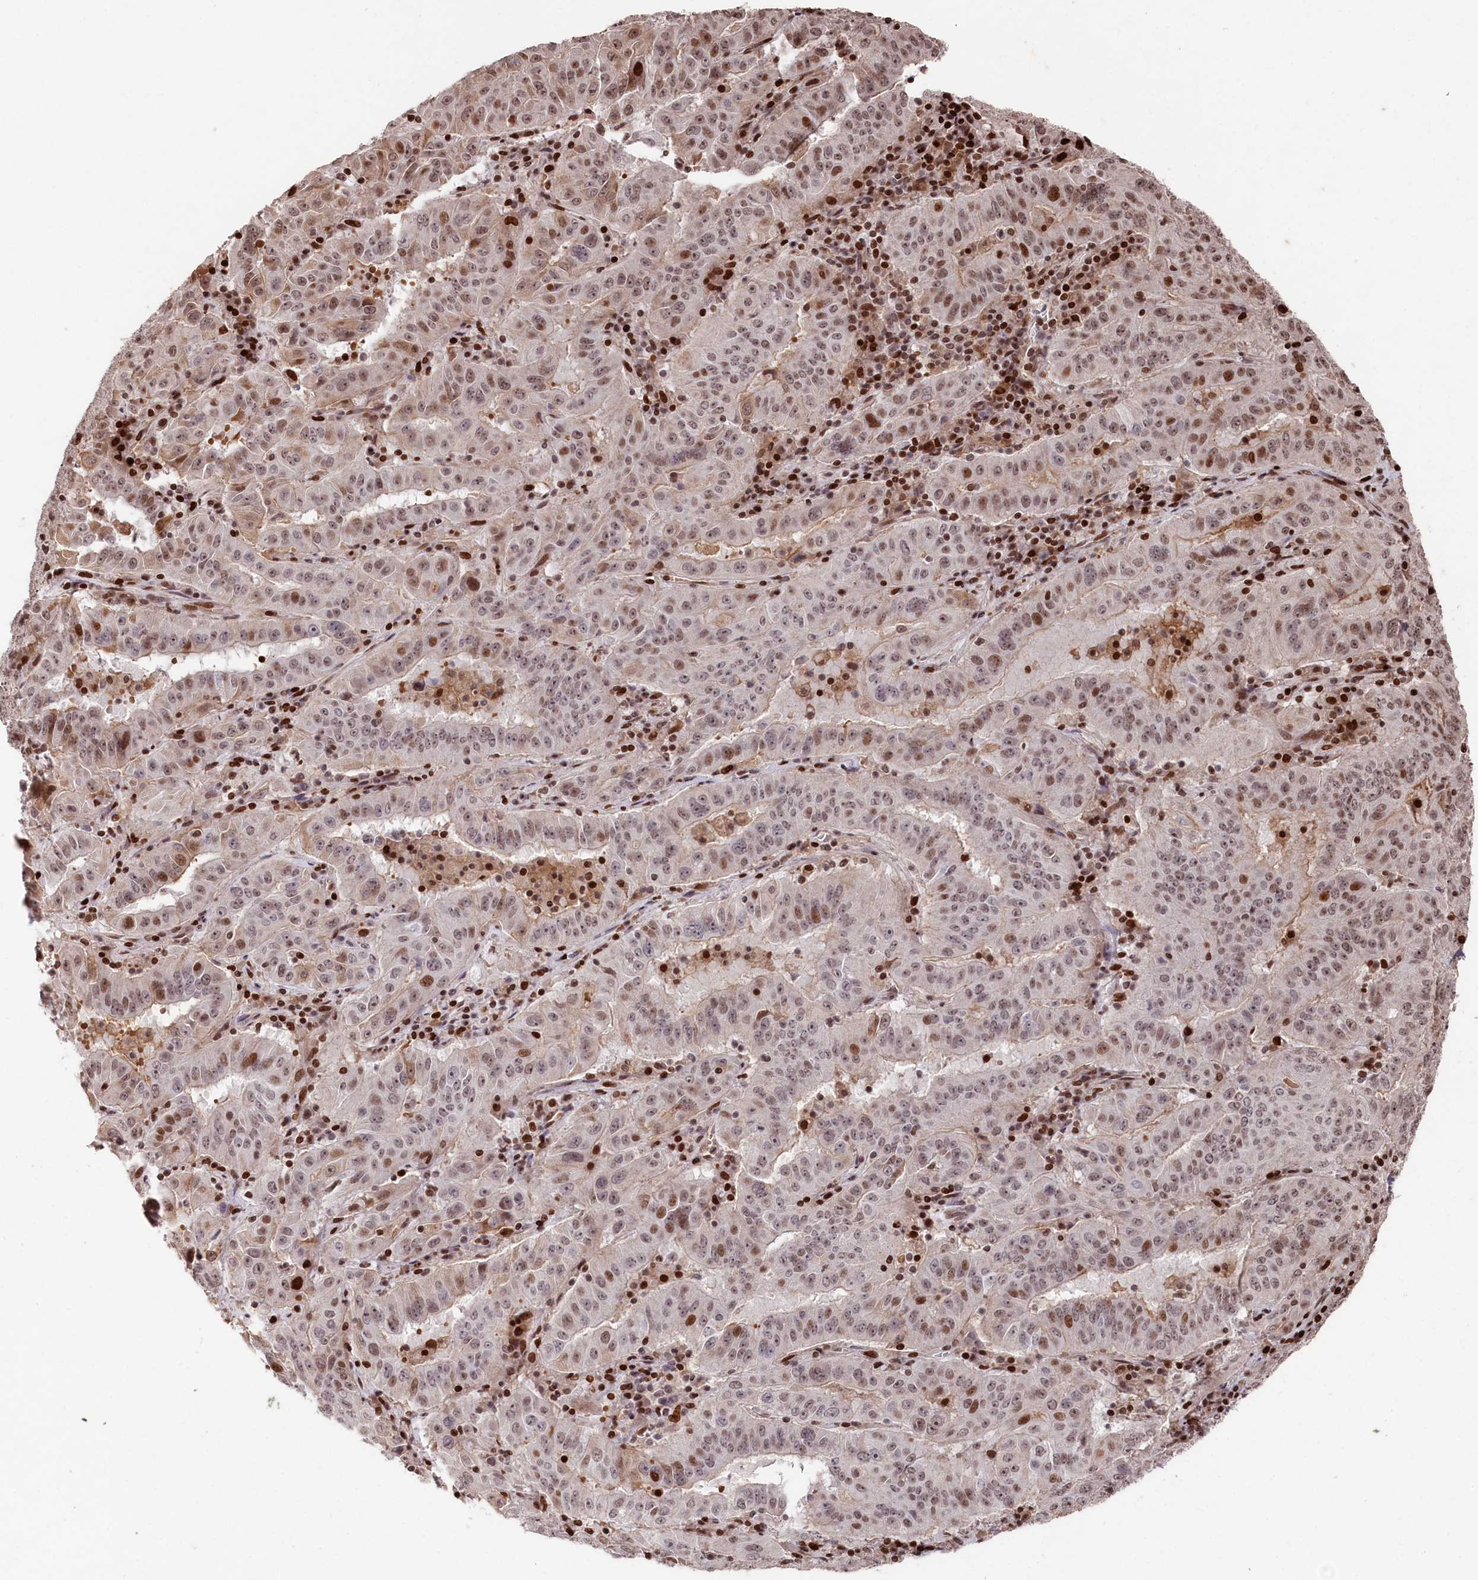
{"staining": {"intensity": "moderate", "quantity": "<25%", "location": "nuclear"}, "tissue": "pancreatic cancer", "cell_type": "Tumor cells", "image_type": "cancer", "snomed": [{"axis": "morphology", "description": "Adenocarcinoma, NOS"}, {"axis": "topography", "description": "Pancreas"}], "caption": "This photomicrograph shows immunohistochemistry (IHC) staining of adenocarcinoma (pancreatic), with low moderate nuclear expression in about <25% of tumor cells.", "gene": "MCF2L2", "patient": {"sex": "male", "age": 63}}